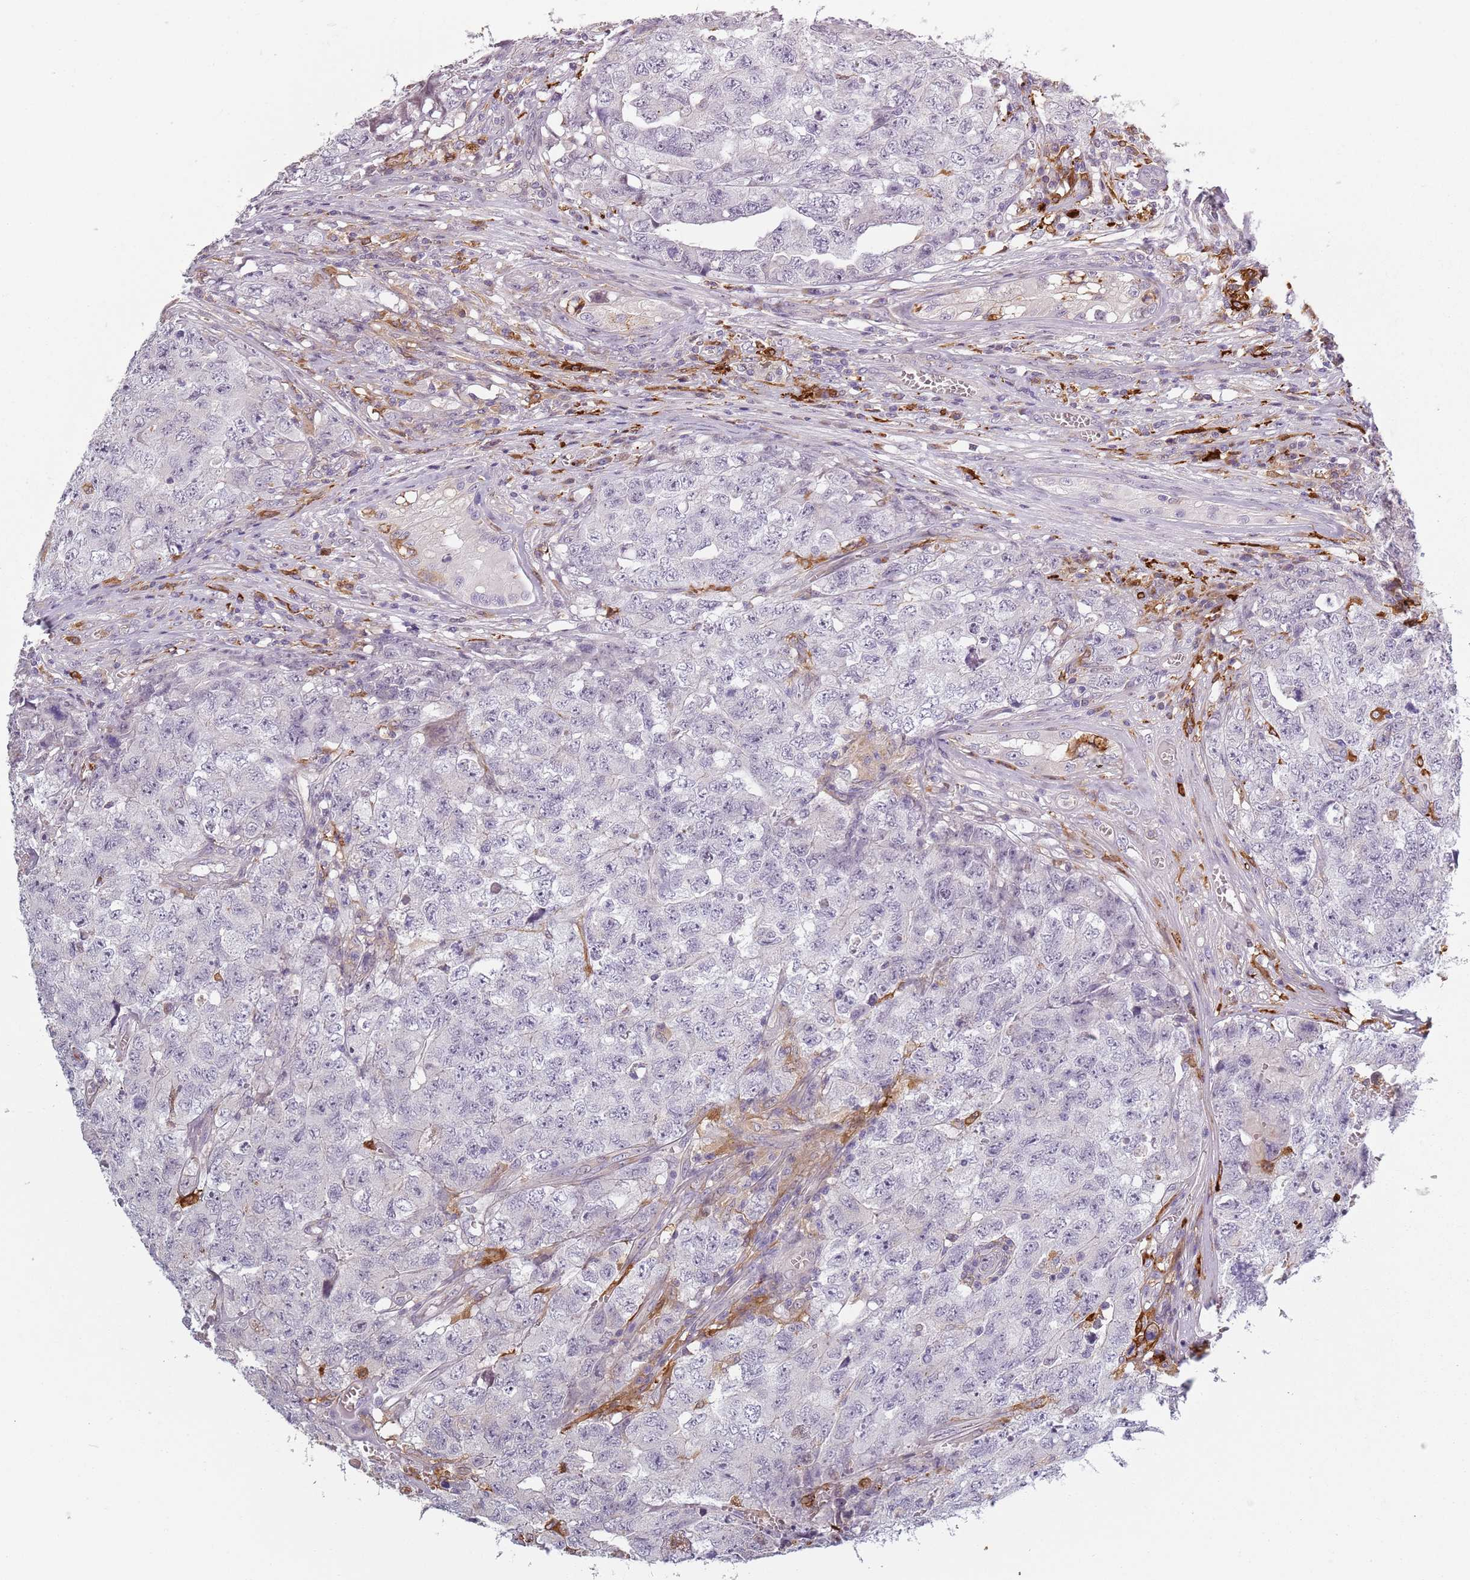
{"staining": {"intensity": "negative", "quantity": "none", "location": "none"}, "tissue": "testis cancer", "cell_type": "Tumor cells", "image_type": "cancer", "snomed": [{"axis": "morphology", "description": "Carcinoma, Embryonal, NOS"}, {"axis": "topography", "description": "Testis"}], "caption": "Immunohistochemistry micrograph of neoplastic tissue: testis embryonal carcinoma stained with DAB (3,3'-diaminobenzidine) exhibits no significant protein staining in tumor cells. (Stains: DAB (3,3'-diaminobenzidine) immunohistochemistry with hematoxylin counter stain, Microscopy: brightfield microscopy at high magnification).", "gene": "CC2D2B", "patient": {"sex": "male", "age": 31}}